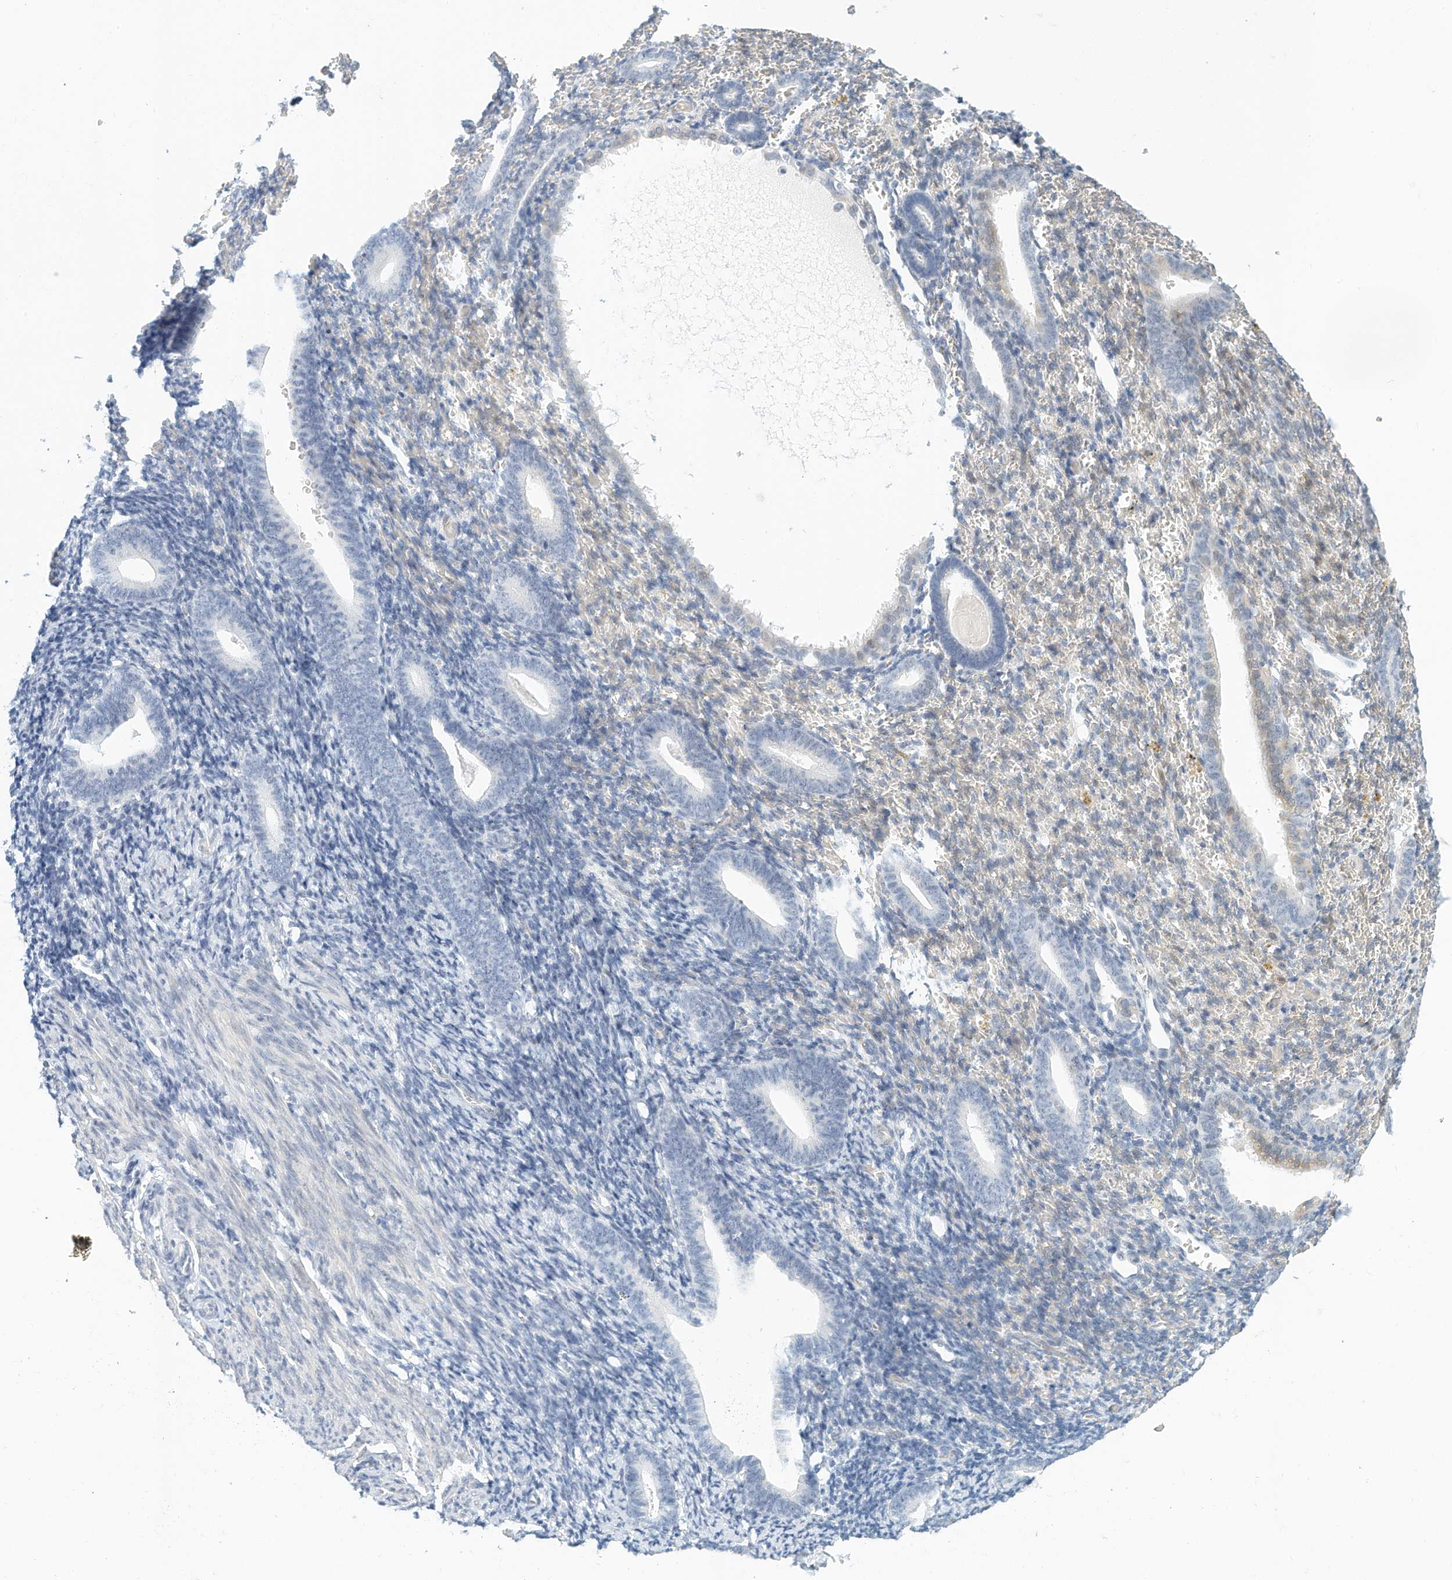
{"staining": {"intensity": "negative", "quantity": "none", "location": "none"}, "tissue": "endometrium", "cell_type": "Cells in endometrial stroma", "image_type": "normal", "snomed": [{"axis": "morphology", "description": "Normal tissue, NOS"}, {"axis": "topography", "description": "Endometrium"}], "caption": "Human endometrium stained for a protein using immunohistochemistry reveals no staining in cells in endometrial stroma.", "gene": "ARHGAP28", "patient": {"sex": "female", "age": 51}}